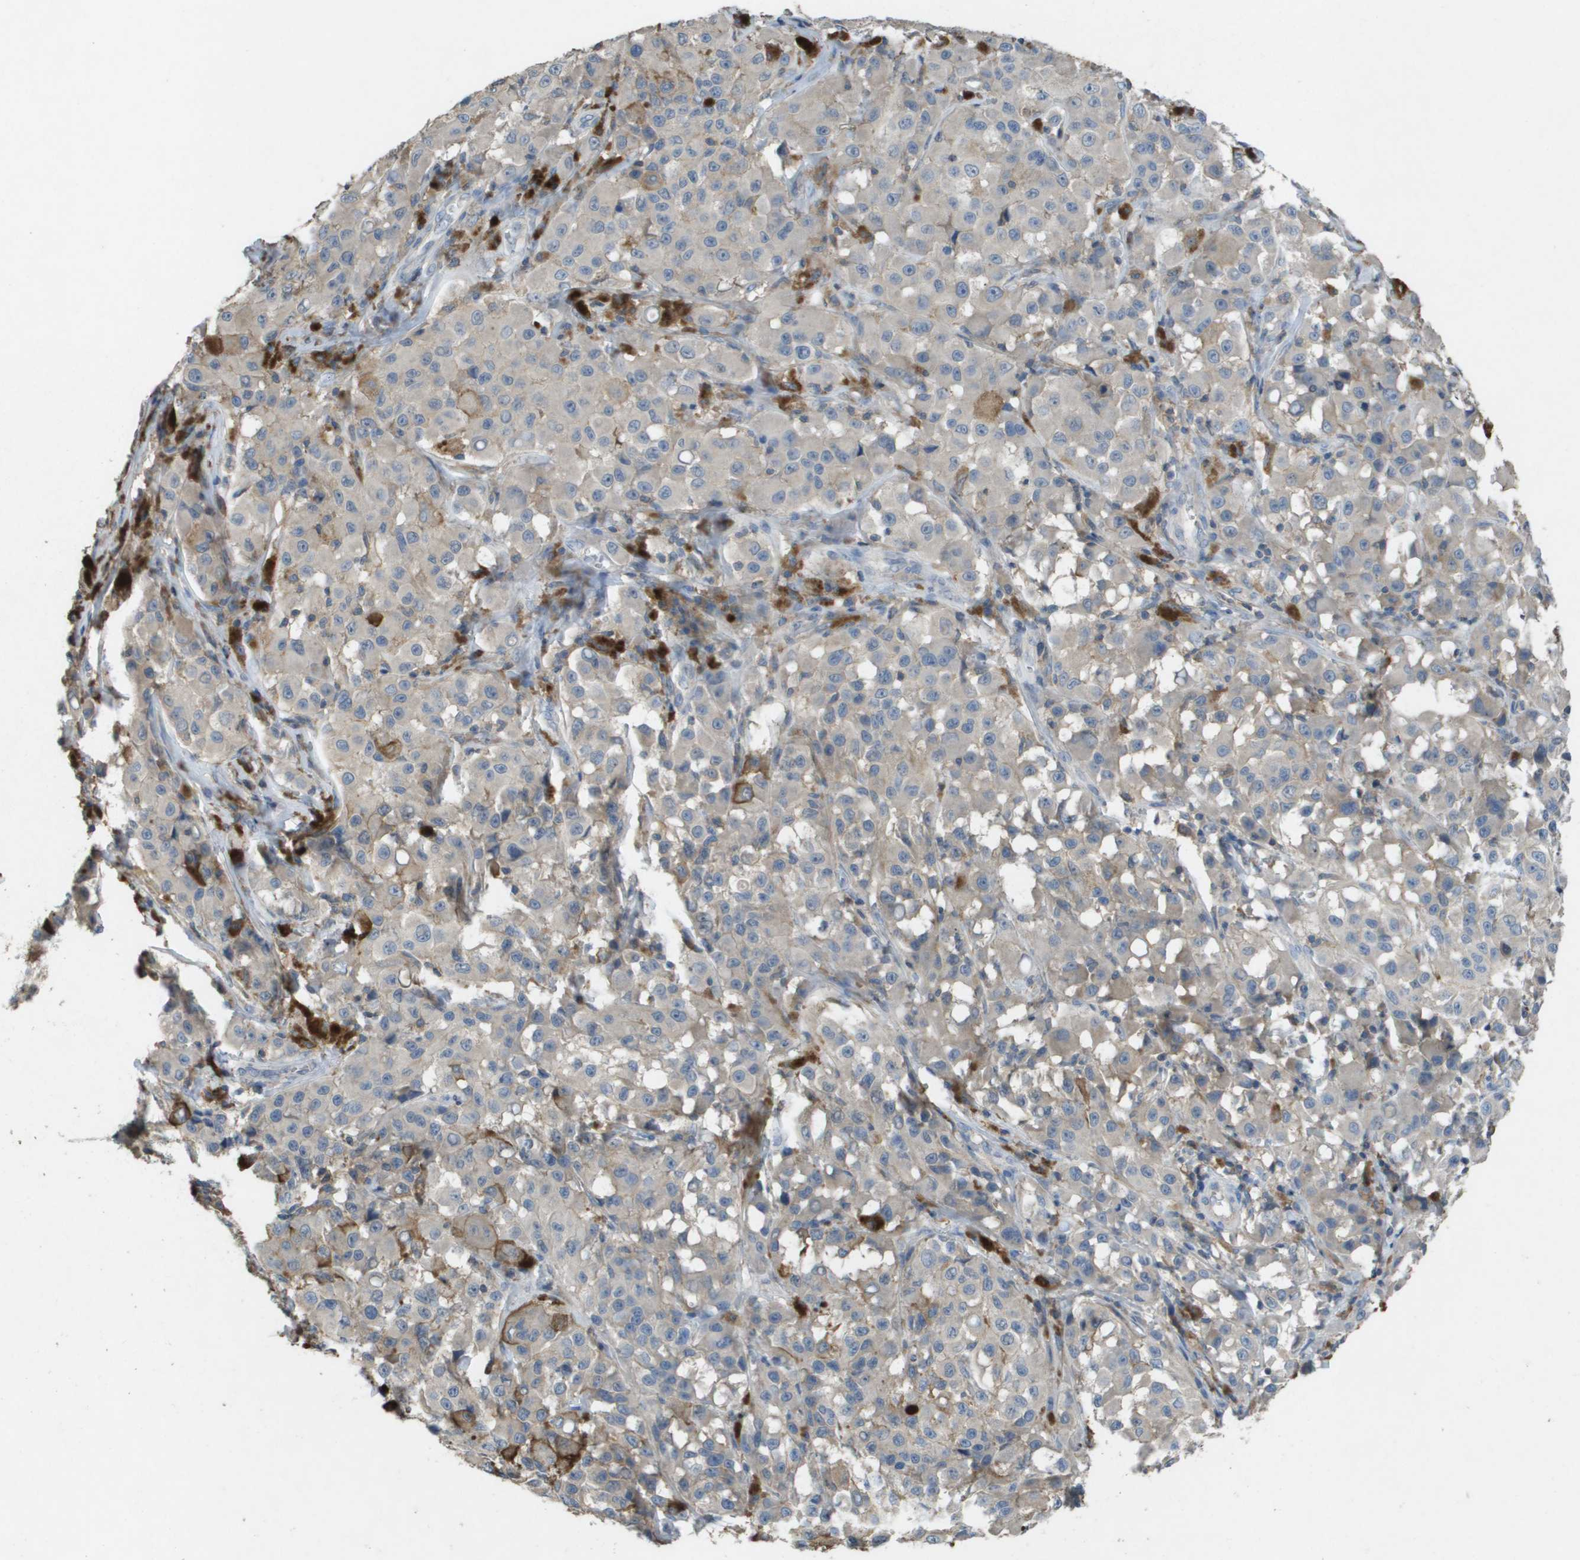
{"staining": {"intensity": "negative", "quantity": "none", "location": "none"}, "tissue": "melanoma", "cell_type": "Tumor cells", "image_type": "cancer", "snomed": [{"axis": "morphology", "description": "Malignant melanoma, NOS"}, {"axis": "topography", "description": "Skin"}], "caption": "This is a histopathology image of immunohistochemistry staining of melanoma, which shows no expression in tumor cells. (DAB immunohistochemistry (IHC) visualized using brightfield microscopy, high magnification).", "gene": "CLCA4", "patient": {"sex": "male", "age": 84}}